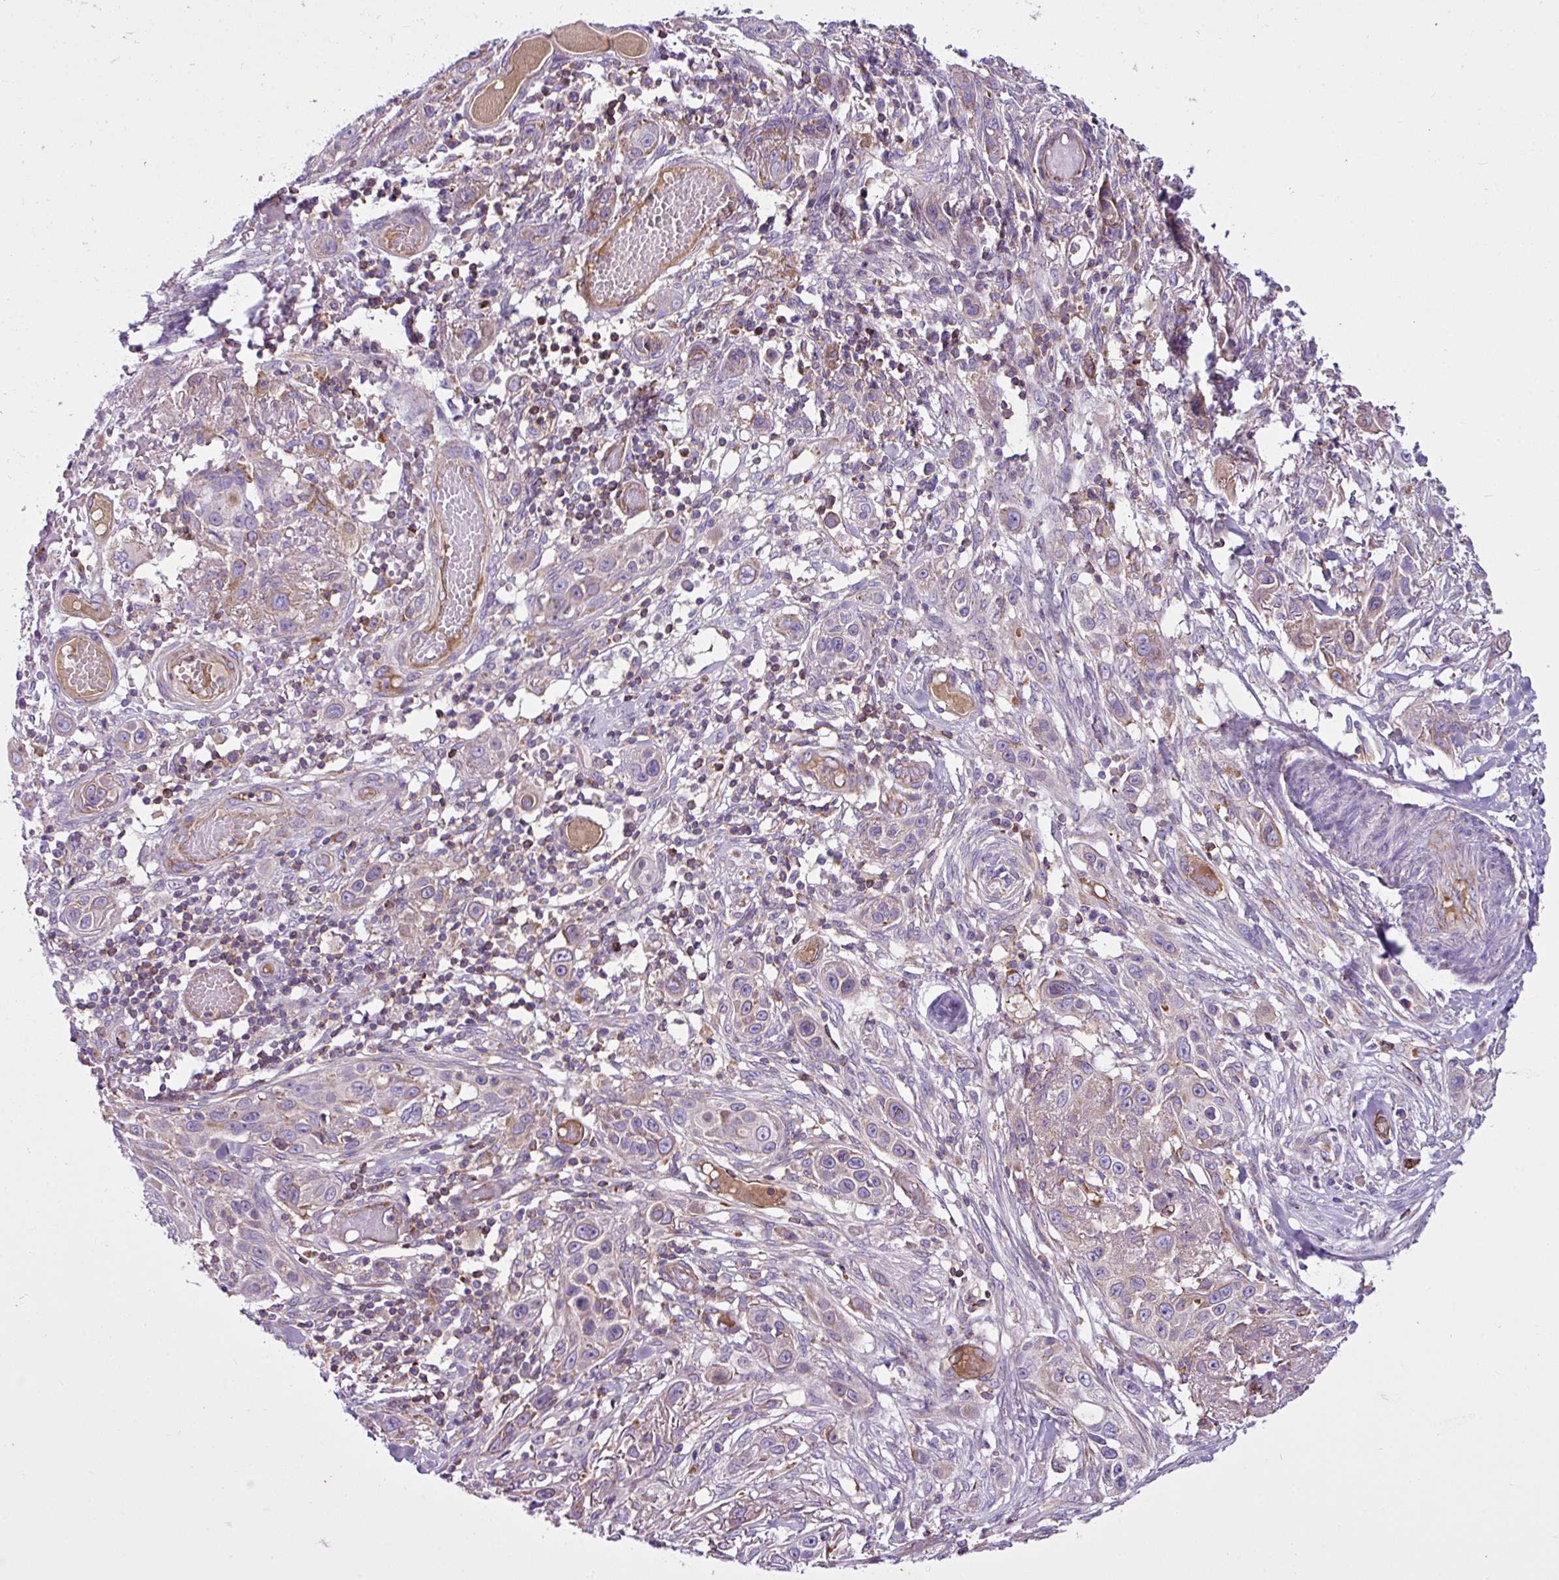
{"staining": {"intensity": "negative", "quantity": "none", "location": "none"}, "tissue": "skin cancer", "cell_type": "Tumor cells", "image_type": "cancer", "snomed": [{"axis": "morphology", "description": "Squamous cell carcinoma, NOS"}, {"axis": "topography", "description": "Skin"}], "caption": "Skin squamous cell carcinoma stained for a protein using IHC demonstrates no staining tumor cells.", "gene": "EME2", "patient": {"sex": "female", "age": 69}}